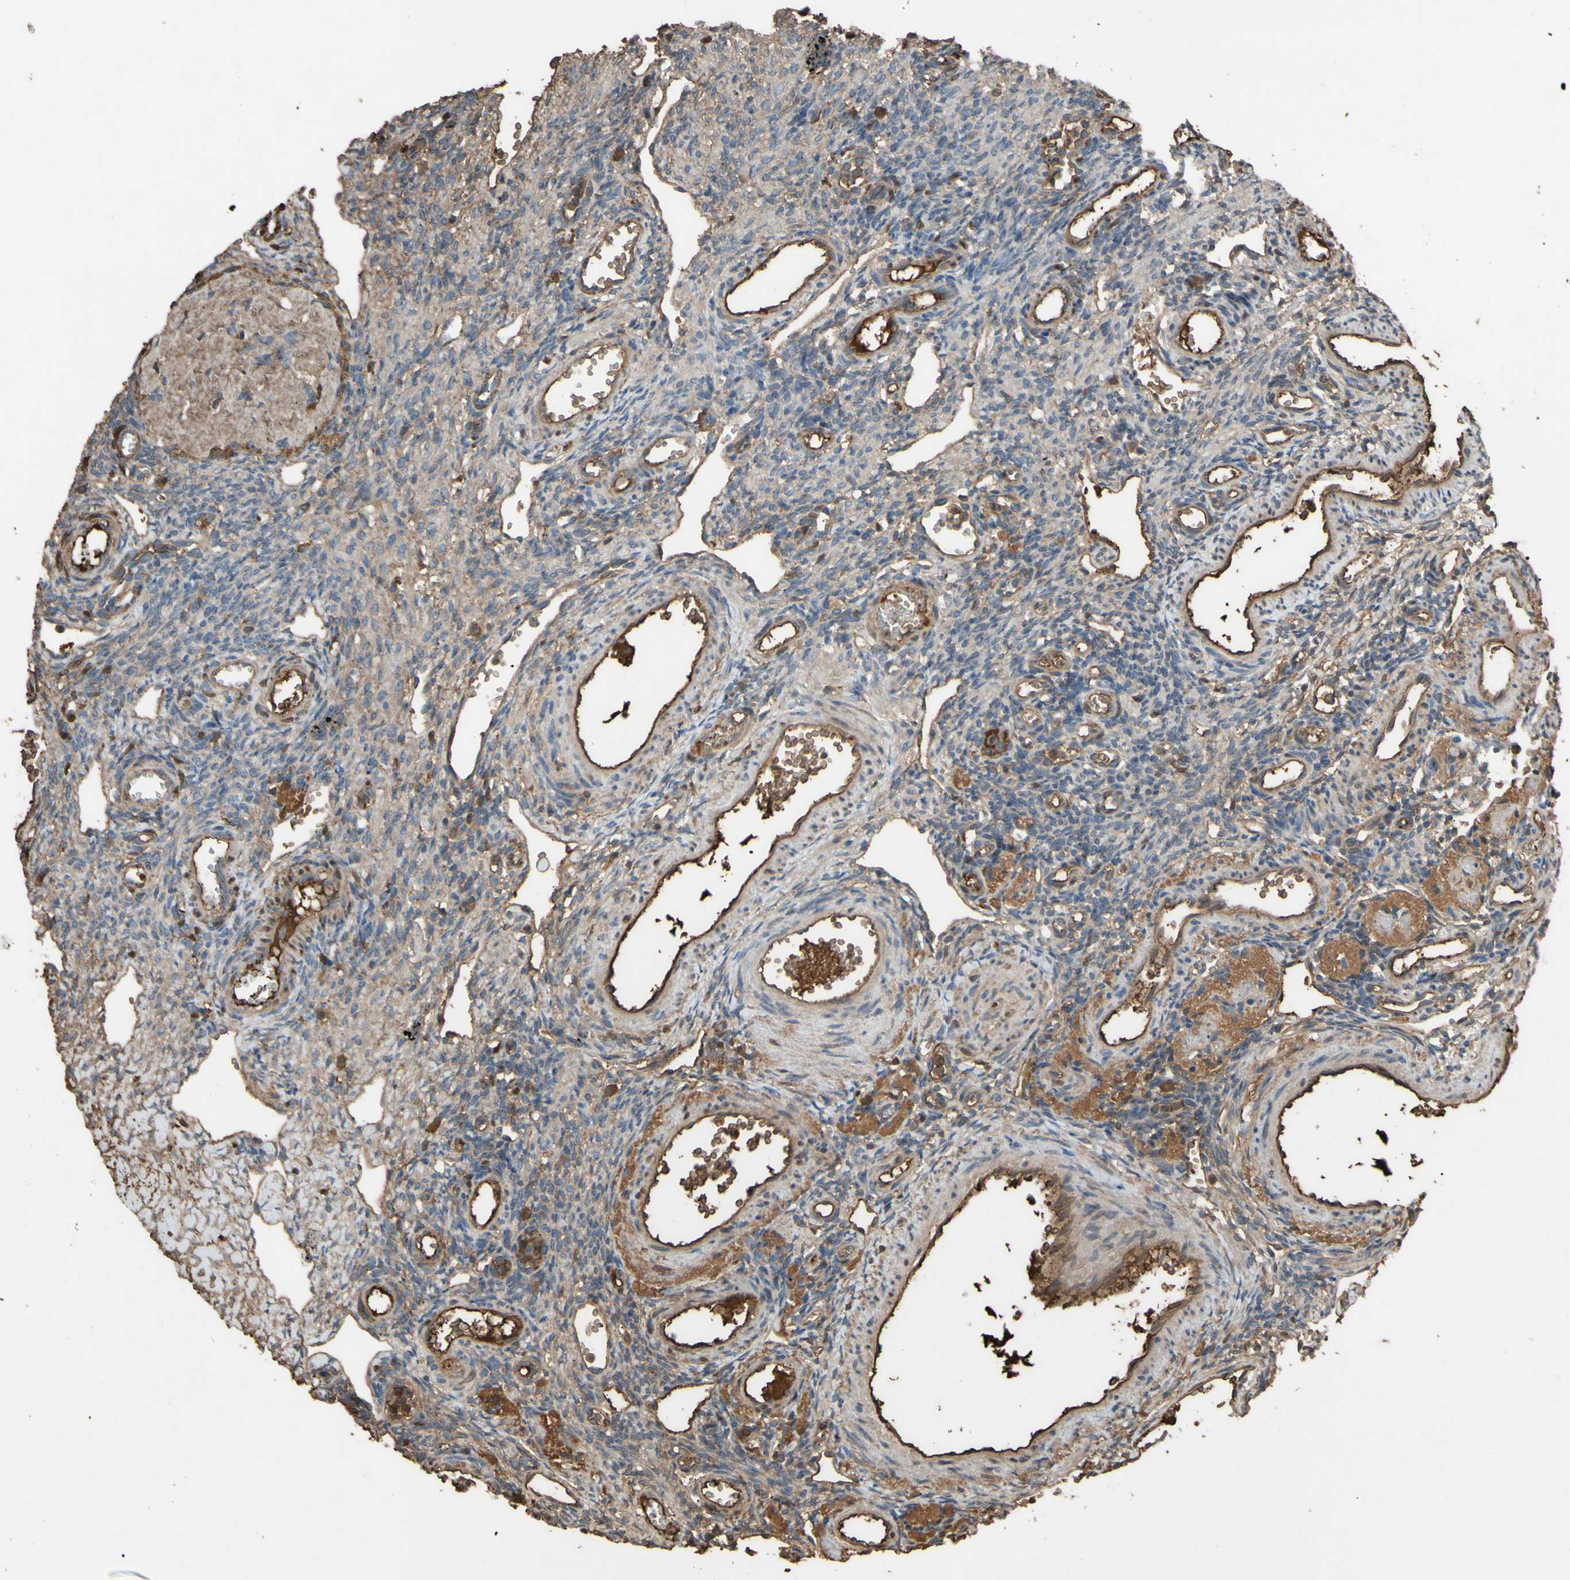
{"staining": {"intensity": "weak", "quantity": "25%-75%", "location": "cytoplasmic/membranous"}, "tissue": "ovary", "cell_type": "Ovarian stroma cells", "image_type": "normal", "snomed": [{"axis": "morphology", "description": "Normal tissue, NOS"}, {"axis": "topography", "description": "Ovary"}], "caption": "Ovarian stroma cells demonstrate weak cytoplasmic/membranous expression in approximately 25%-75% of cells in unremarkable ovary.", "gene": "PTGDS", "patient": {"sex": "female", "age": 33}}